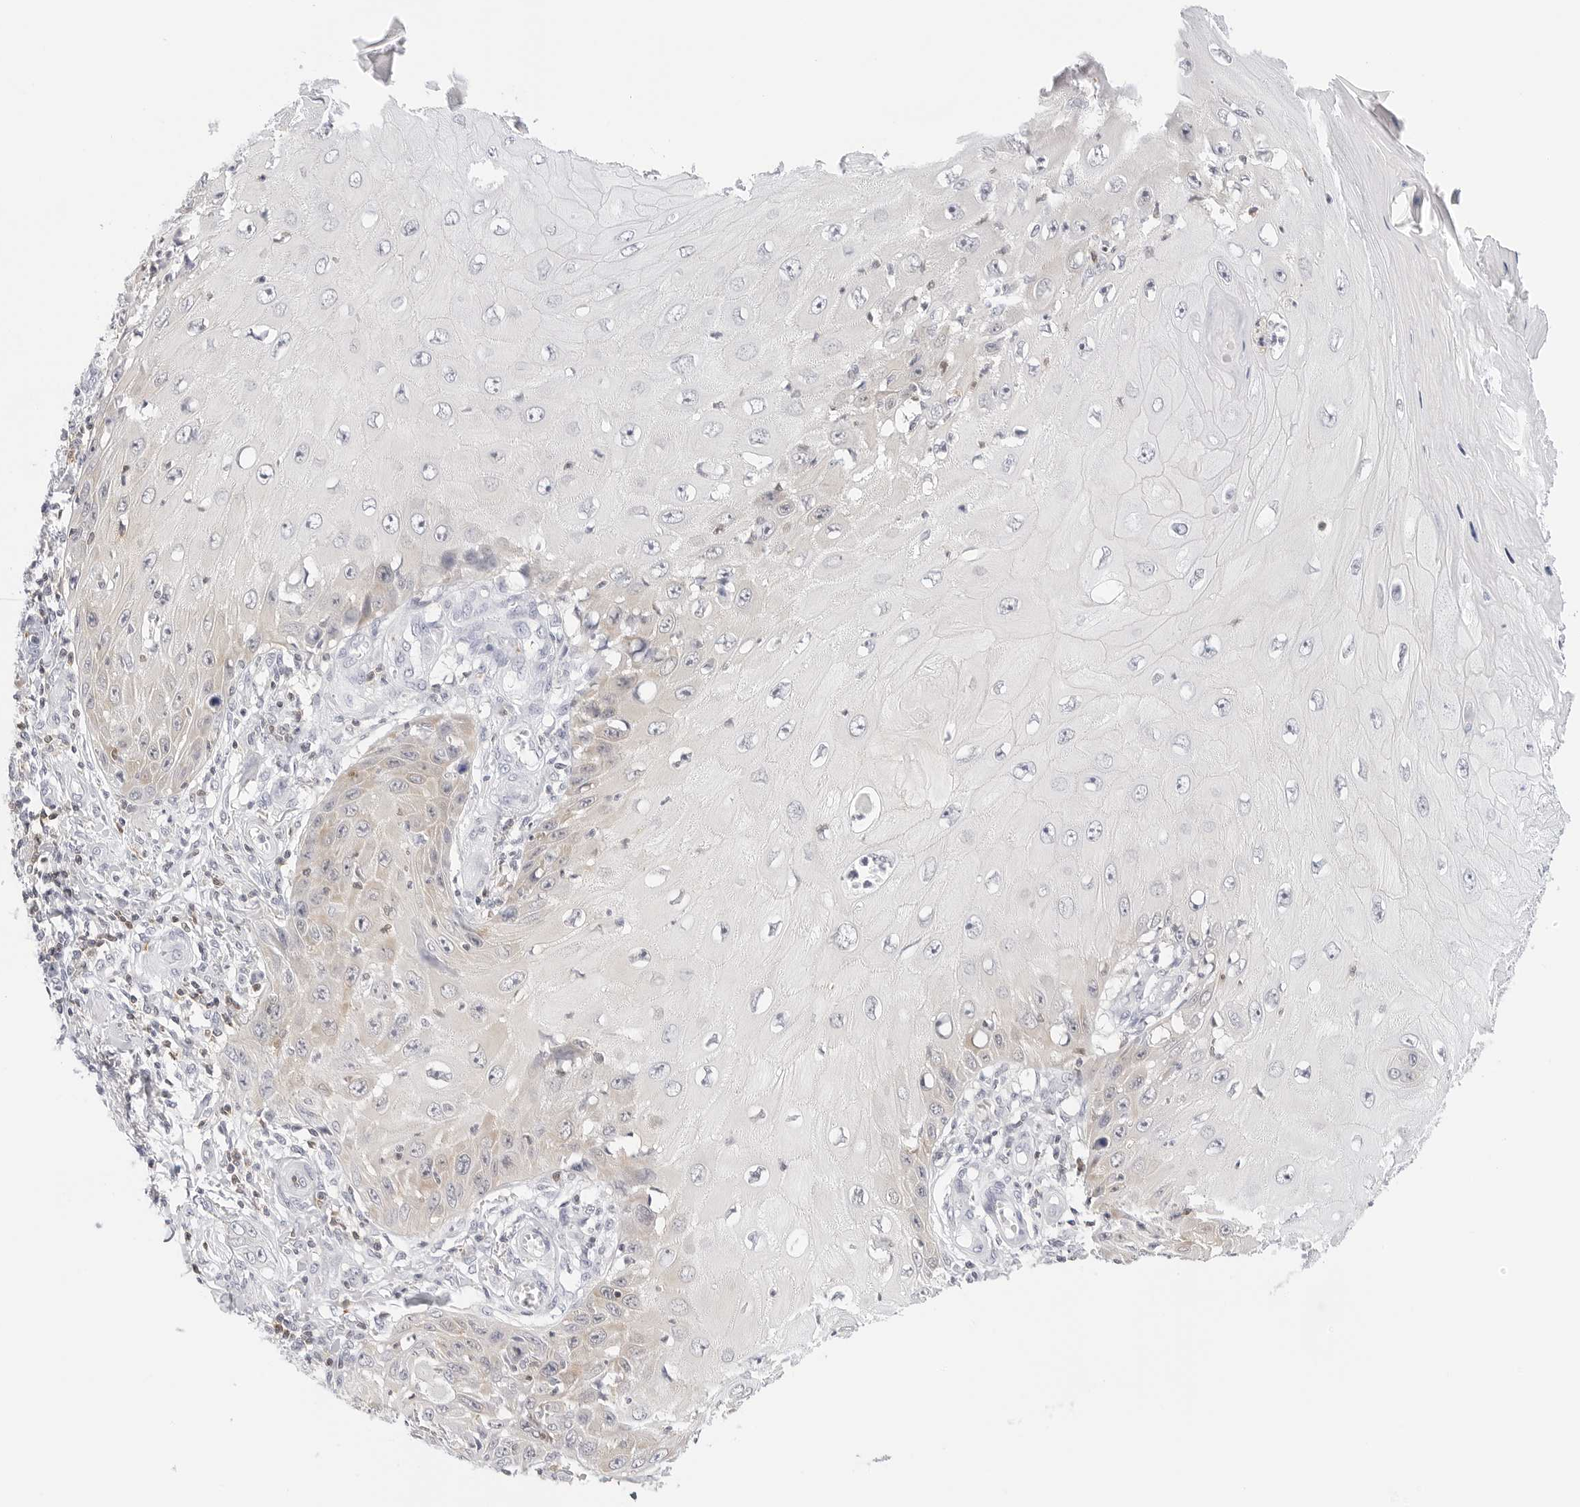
{"staining": {"intensity": "weak", "quantity": "<25%", "location": "cytoplasmic/membranous"}, "tissue": "skin cancer", "cell_type": "Tumor cells", "image_type": "cancer", "snomed": [{"axis": "morphology", "description": "Squamous cell carcinoma, NOS"}, {"axis": "topography", "description": "Skin"}], "caption": "IHC of human skin squamous cell carcinoma shows no staining in tumor cells.", "gene": "SLC9A3R1", "patient": {"sex": "female", "age": 73}}